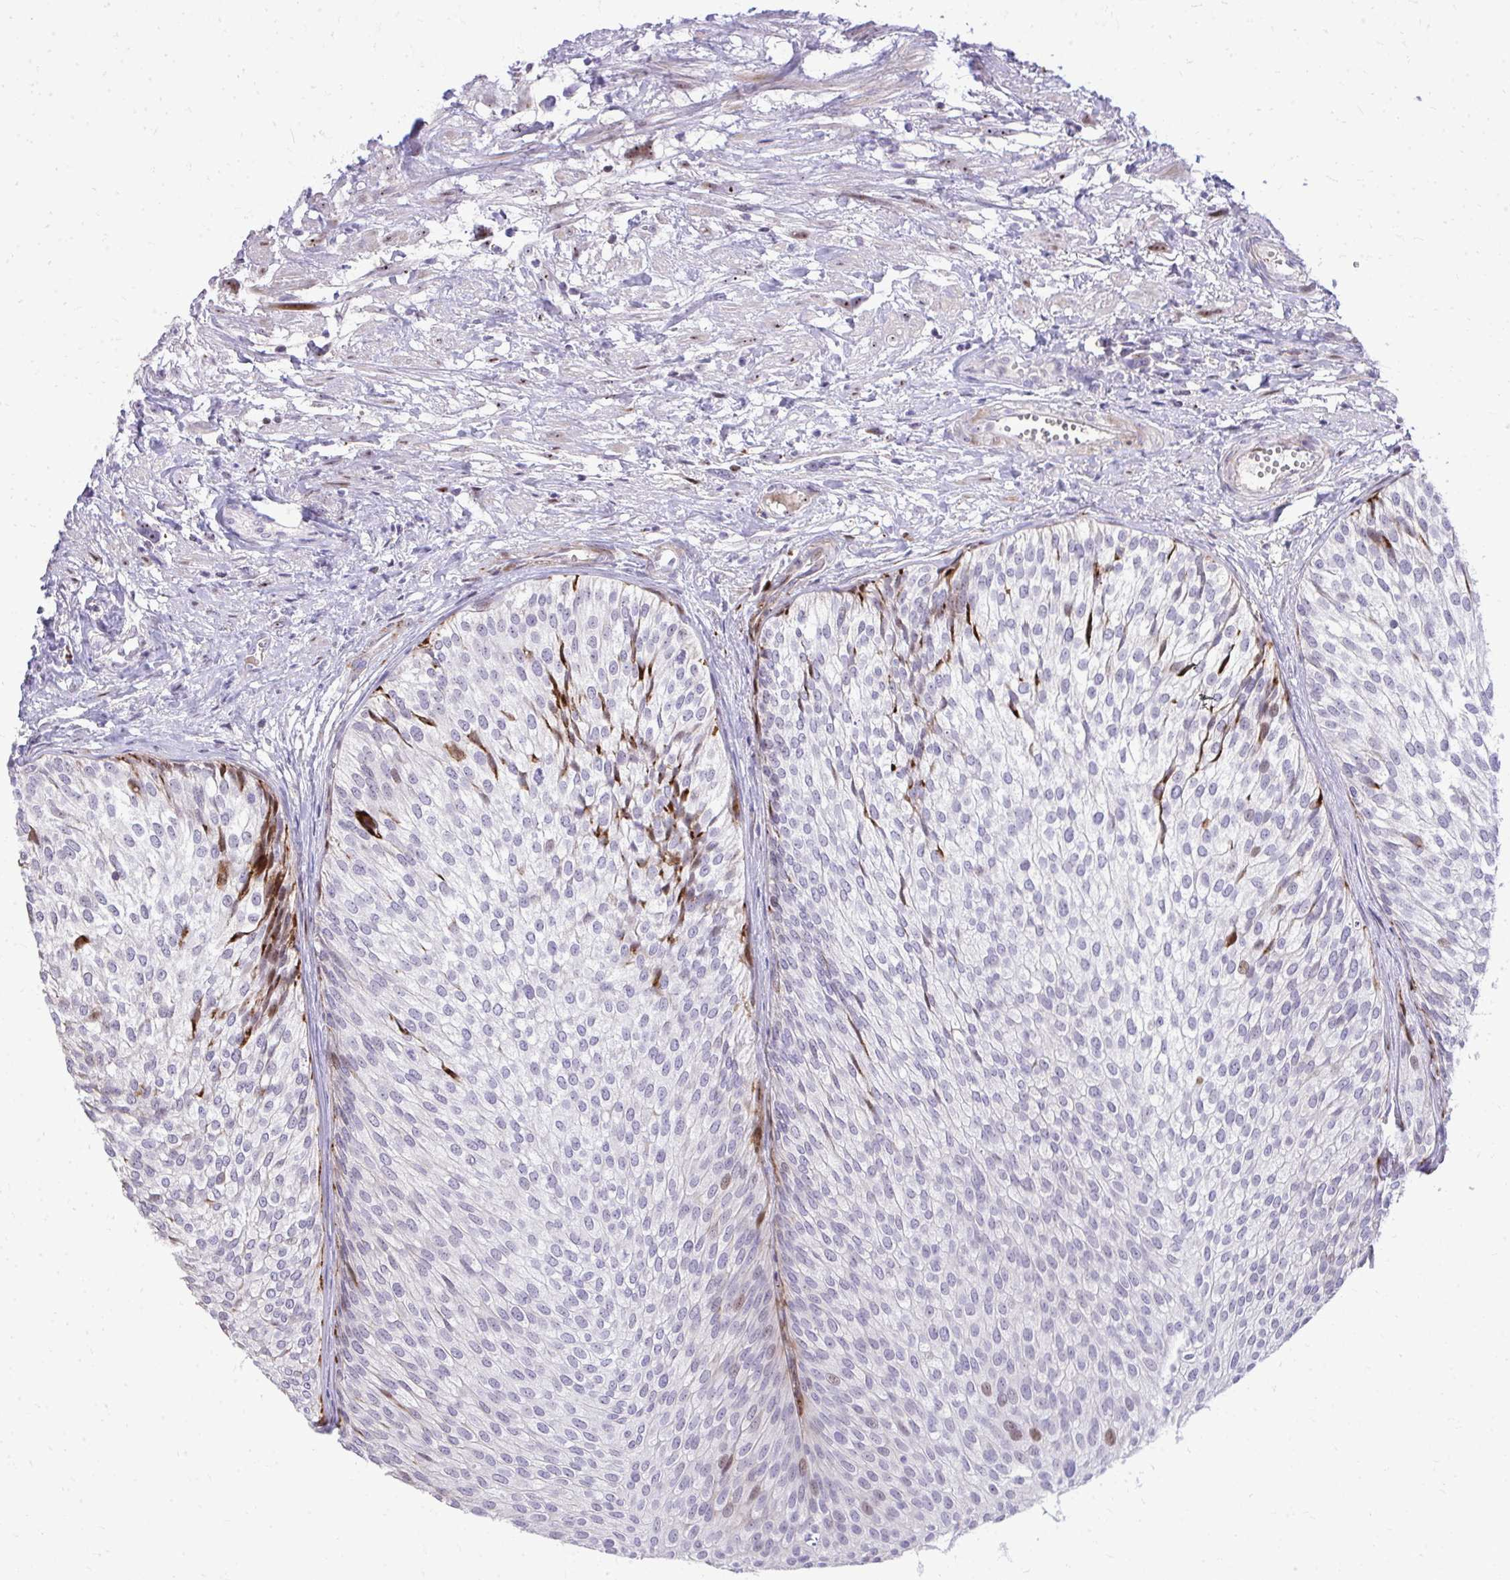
{"staining": {"intensity": "negative", "quantity": "none", "location": "none"}, "tissue": "urothelial cancer", "cell_type": "Tumor cells", "image_type": "cancer", "snomed": [{"axis": "morphology", "description": "Urothelial carcinoma, Low grade"}, {"axis": "topography", "description": "Urinary bladder"}], "caption": "Immunohistochemistry (IHC) image of urothelial cancer stained for a protein (brown), which demonstrates no staining in tumor cells.", "gene": "DLX4", "patient": {"sex": "male", "age": 91}}